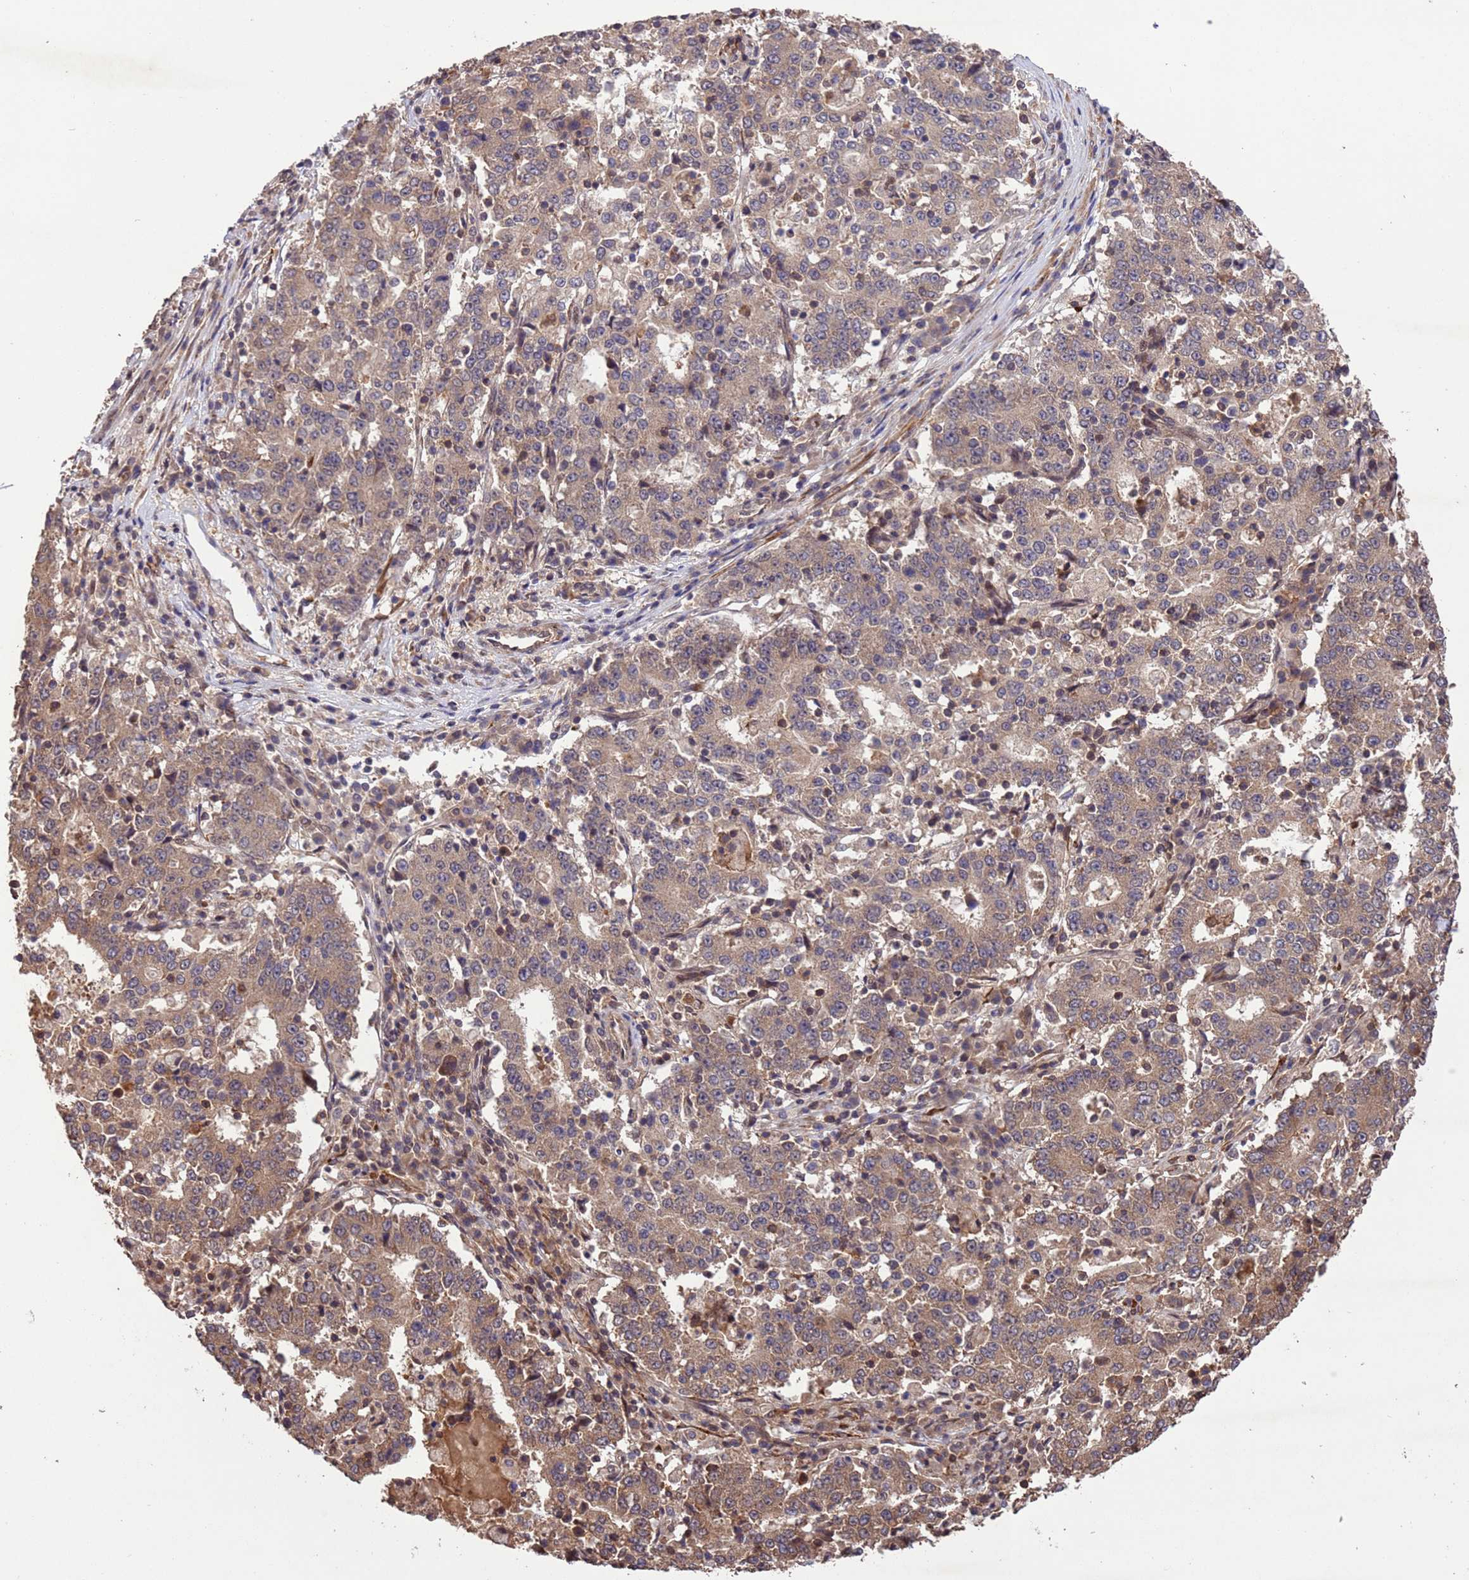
{"staining": {"intensity": "weak", "quantity": ">75%", "location": "cytoplasmic/membranous"}, "tissue": "stomach cancer", "cell_type": "Tumor cells", "image_type": "cancer", "snomed": [{"axis": "morphology", "description": "Adenocarcinoma, NOS"}, {"axis": "topography", "description": "Stomach"}], "caption": "This photomicrograph displays immunohistochemistry (IHC) staining of stomach cancer, with low weak cytoplasmic/membranous positivity in approximately >75% of tumor cells.", "gene": "VSTM4", "patient": {"sex": "male", "age": 59}}